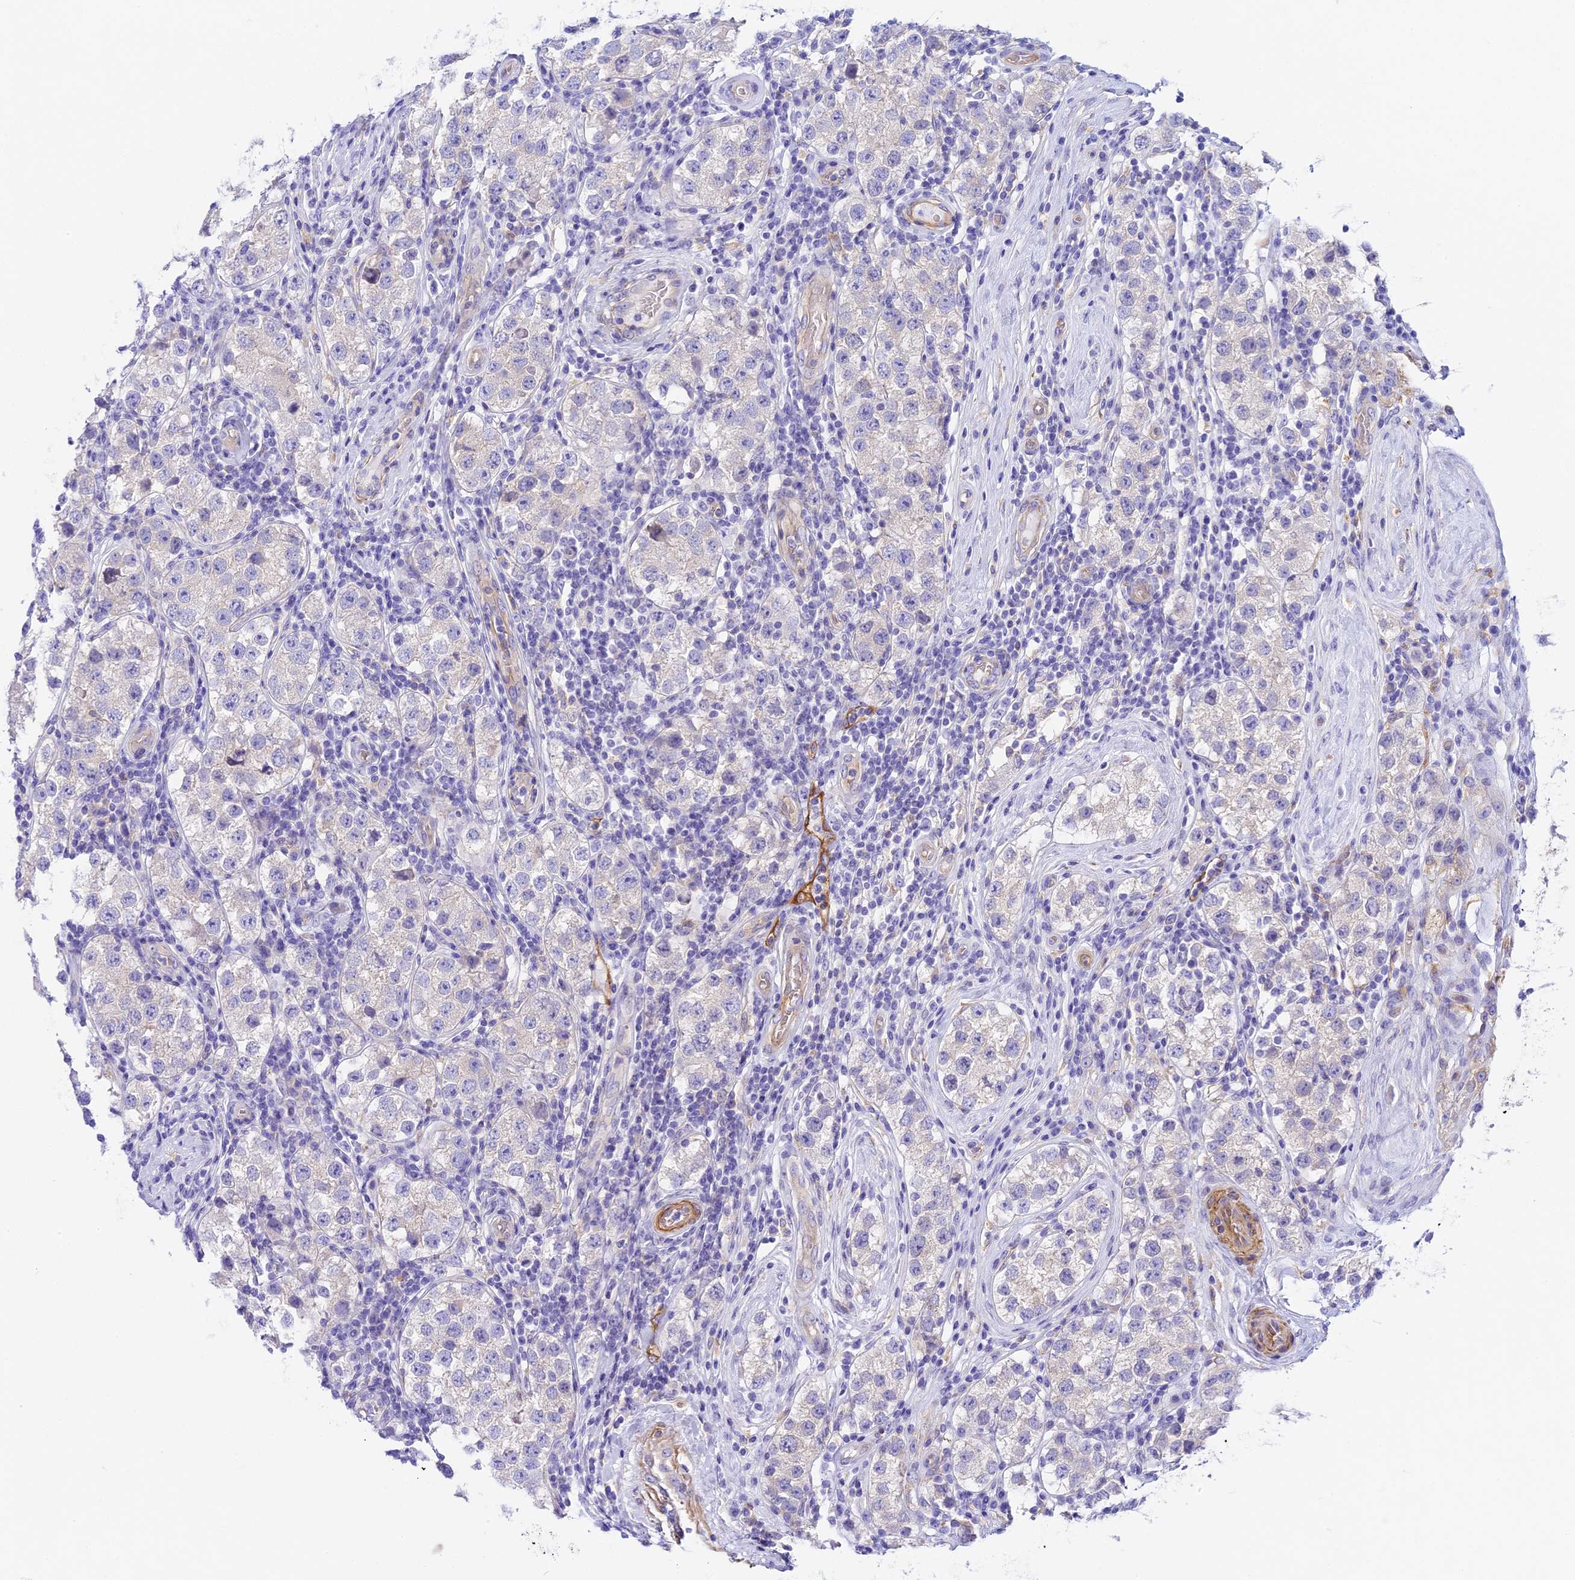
{"staining": {"intensity": "negative", "quantity": "none", "location": "none"}, "tissue": "testis cancer", "cell_type": "Tumor cells", "image_type": "cancer", "snomed": [{"axis": "morphology", "description": "Seminoma, NOS"}, {"axis": "topography", "description": "Testis"}], "caption": "Immunohistochemical staining of human testis cancer exhibits no significant staining in tumor cells. (DAB IHC visualized using brightfield microscopy, high magnification).", "gene": "HOMER3", "patient": {"sex": "male", "age": 34}}